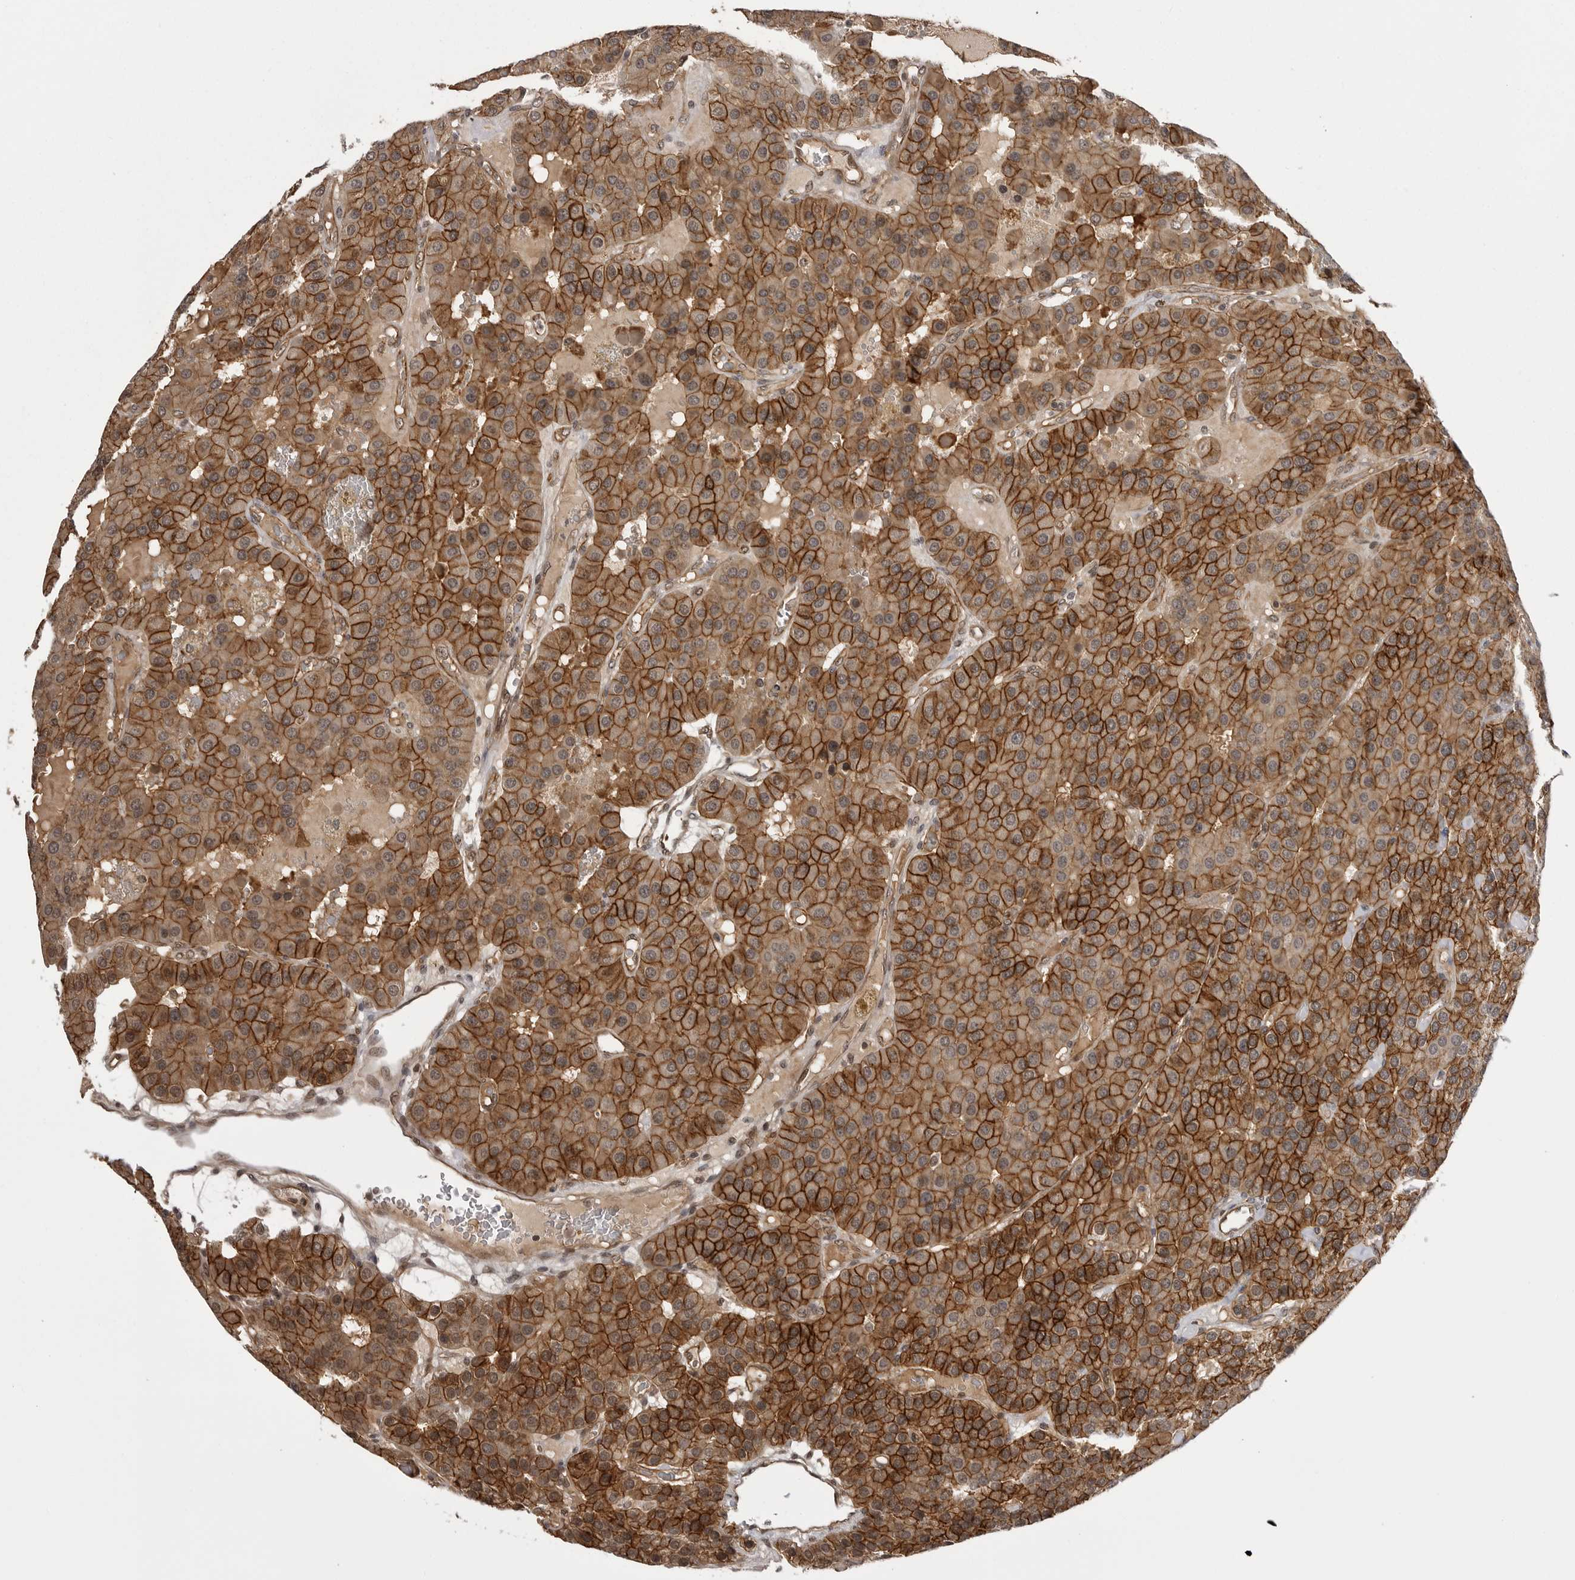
{"staining": {"intensity": "strong", "quantity": ">75%", "location": "cytoplasmic/membranous"}, "tissue": "parathyroid gland", "cell_type": "Glandular cells", "image_type": "normal", "snomed": [{"axis": "morphology", "description": "Normal tissue, NOS"}, {"axis": "morphology", "description": "Adenoma, NOS"}, {"axis": "topography", "description": "Parathyroid gland"}], "caption": "This is a micrograph of immunohistochemistry staining of unremarkable parathyroid gland, which shows strong staining in the cytoplasmic/membranous of glandular cells.", "gene": "SORBS1", "patient": {"sex": "female", "age": 86}}